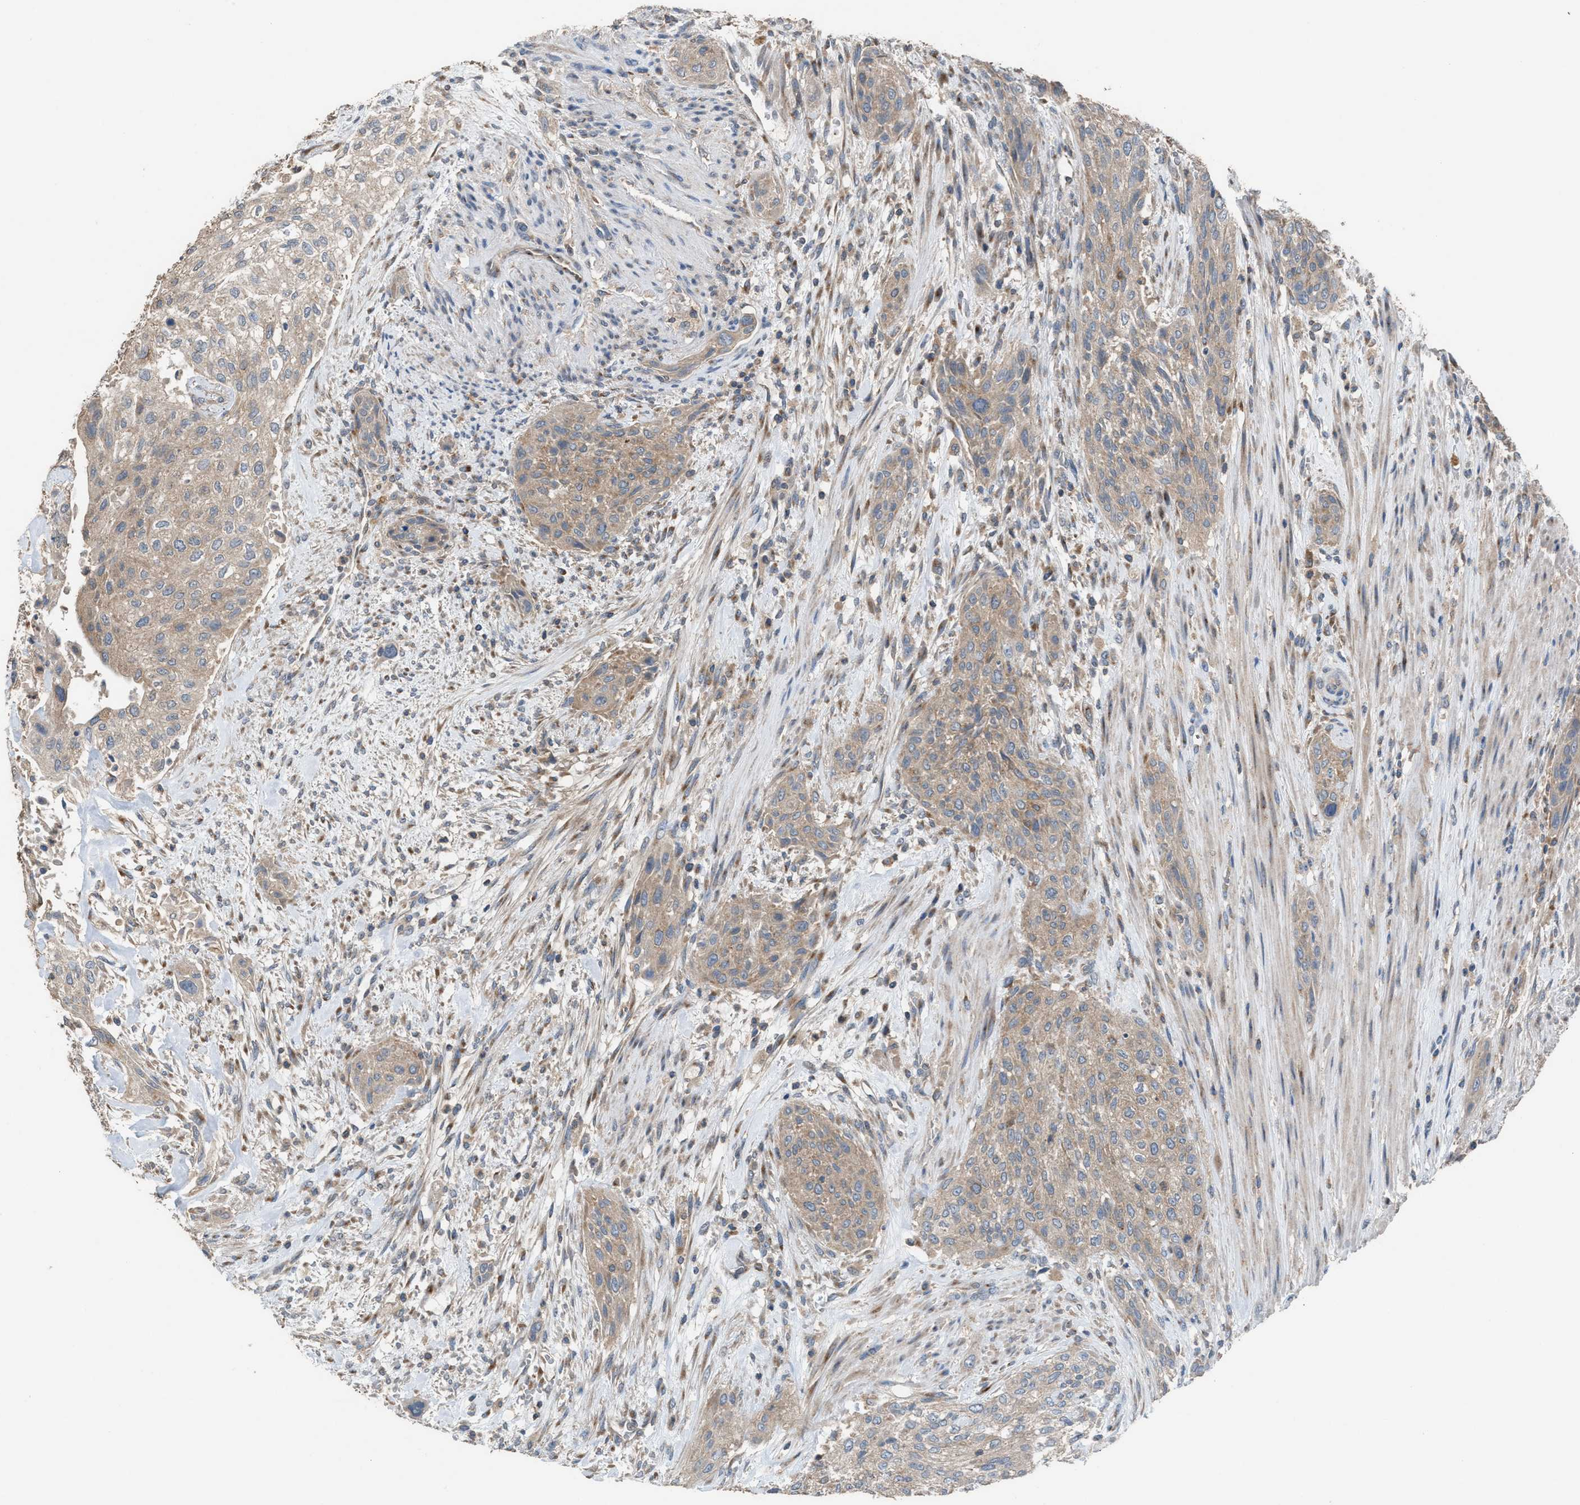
{"staining": {"intensity": "weak", "quantity": ">75%", "location": "cytoplasmic/membranous"}, "tissue": "urothelial cancer", "cell_type": "Tumor cells", "image_type": "cancer", "snomed": [{"axis": "morphology", "description": "Urothelial carcinoma, Low grade"}, {"axis": "morphology", "description": "Urothelial carcinoma, High grade"}, {"axis": "topography", "description": "Urinary bladder"}], "caption": "A brown stain shows weak cytoplasmic/membranous expression of a protein in urothelial carcinoma (high-grade) tumor cells.", "gene": "TPK1", "patient": {"sex": "male", "age": 35}}